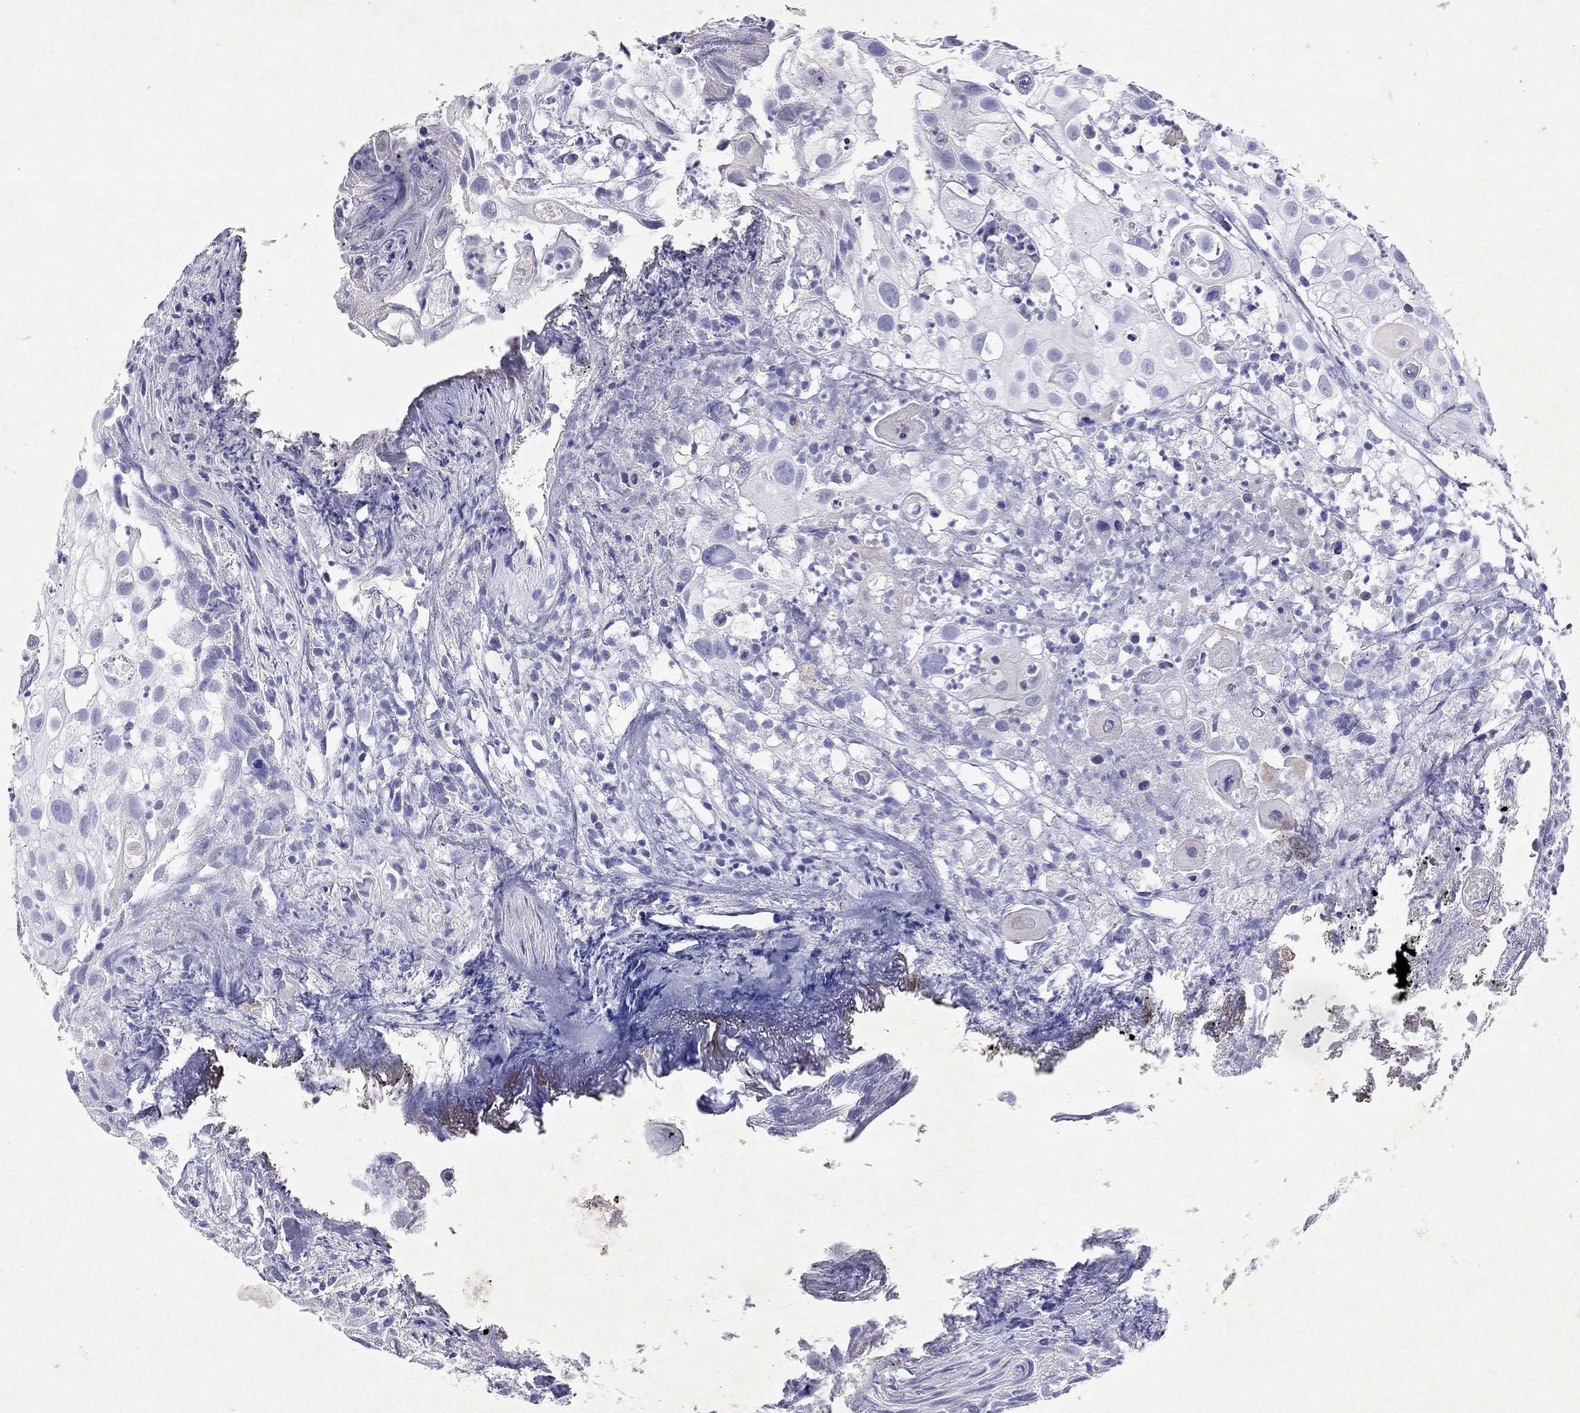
{"staining": {"intensity": "negative", "quantity": "none", "location": "none"}, "tissue": "urothelial cancer", "cell_type": "Tumor cells", "image_type": "cancer", "snomed": [{"axis": "morphology", "description": "Urothelial carcinoma, High grade"}, {"axis": "topography", "description": "Urinary bladder"}], "caption": "An immunohistochemistry histopathology image of urothelial carcinoma (high-grade) is shown. There is no staining in tumor cells of urothelial carcinoma (high-grade).", "gene": "ARMC12", "patient": {"sex": "female", "age": 79}}